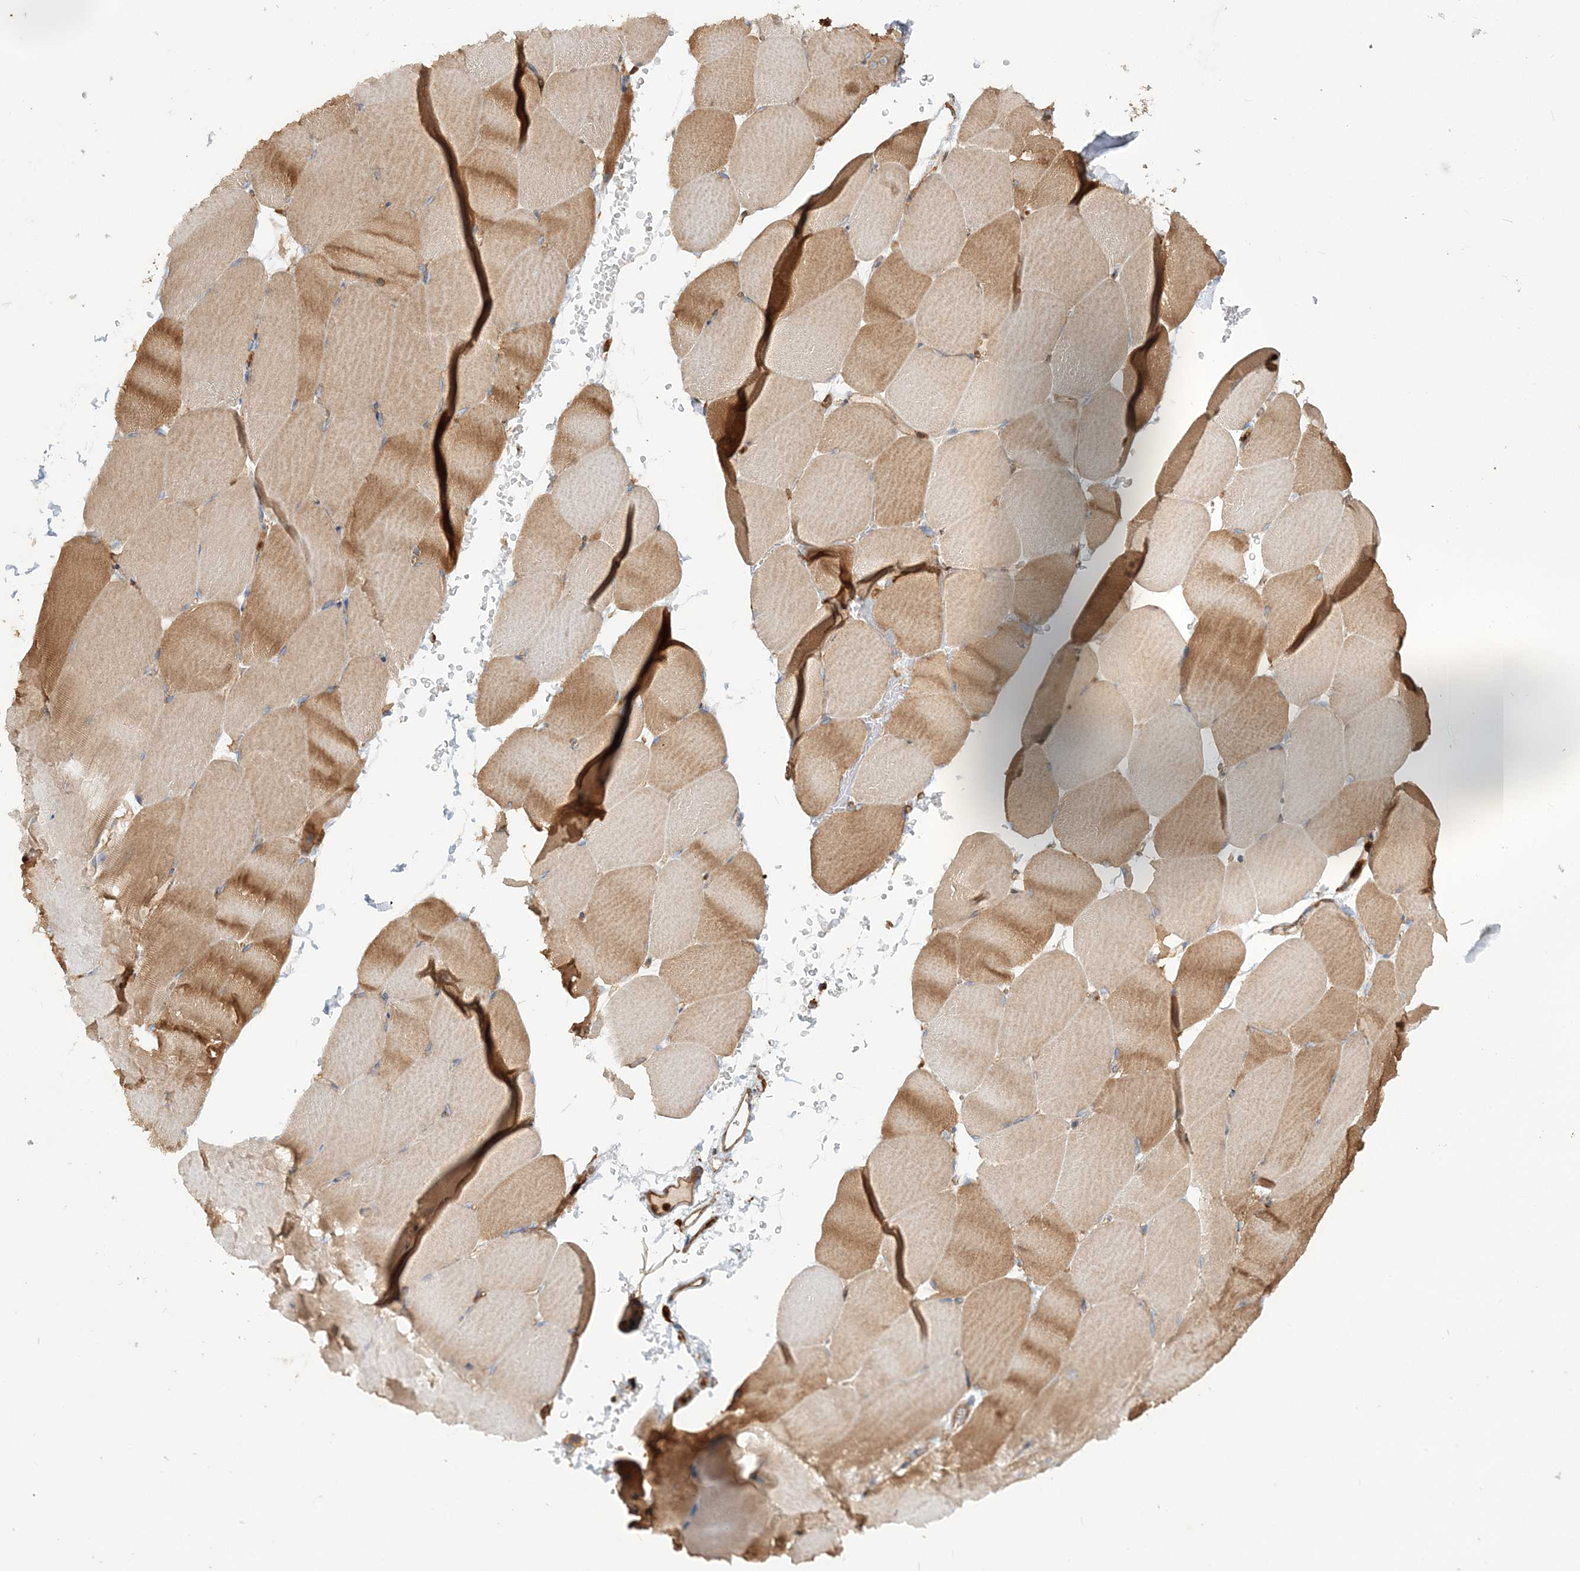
{"staining": {"intensity": "moderate", "quantity": "25%-75%", "location": "cytoplasmic/membranous"}, "tissue": "skeletal muscle", "cell_type": "Myocytes", "image_type": "normal", "snomed": [{"axis": "morphology", "description": "Normal tissue, NOS"}, {"axis": "topography", "description": "Skeletal muscle"}, {"axis": "topography", "description": "Parathyroid gland"}], "caption": "Myocytes demonstrate medium levels of moderate cytoplasmic/membranous expression in approximately 25%-75% of cells in unremarkable skeletal muscle. Immunohistochemistry (ihc) stains the protein of interest in brown and the nuclei are stained blue.", "gene": "TBC1D5", "patient": {"sex": "female", "age": 37}}